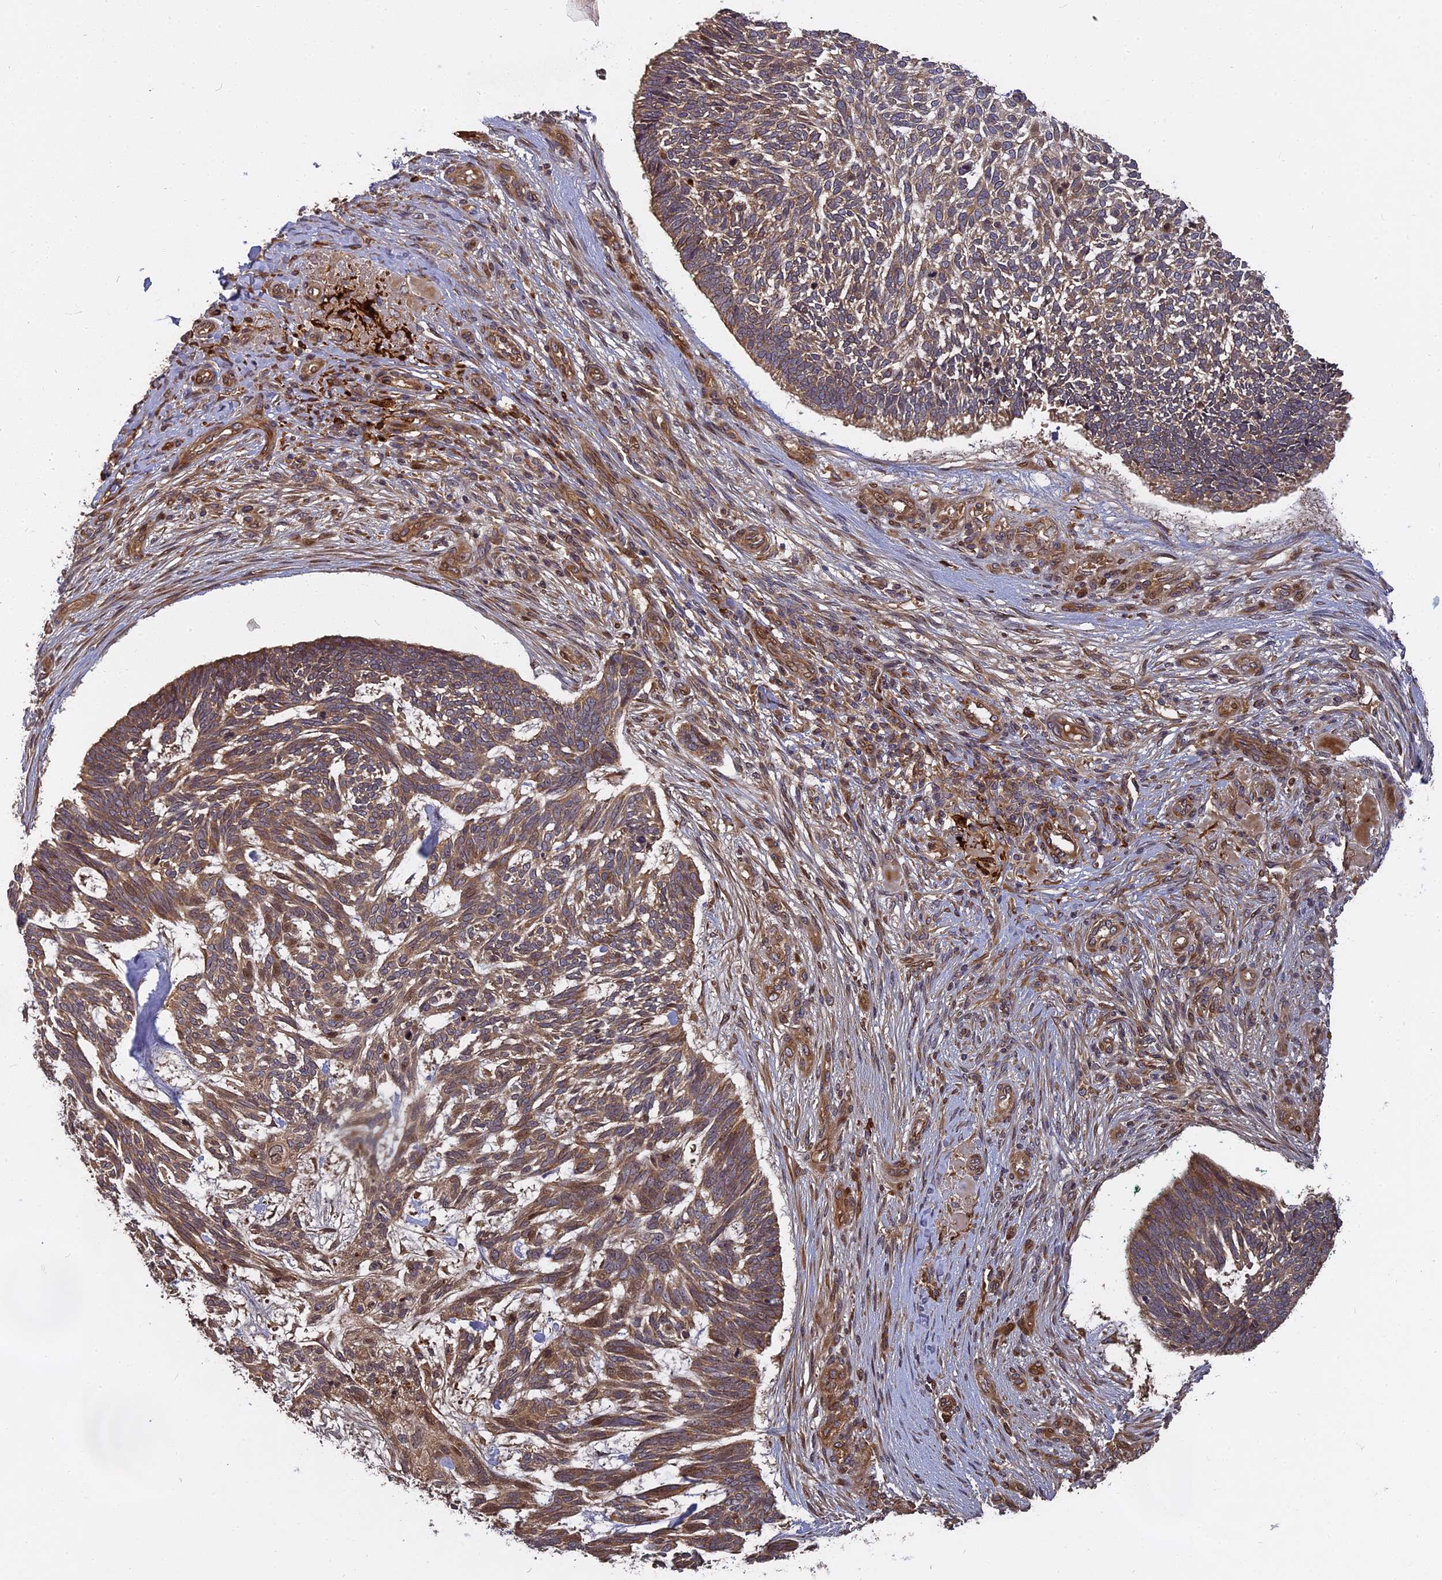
{"staining": {"intensity": "moderate", "quantity": "25%-75%", "location": "cytoplasmic/membranous,nuclear"}, "tissue": "skin cancer", "cell_type": "Tumor cells", "image_type": "cancer", "snomed": [{"axis": "morphology", "description": "Basal cell carcinoma"}, {"axis": "topography", "description": "Skin"}], "caption": "Protein staining demonstrates moderate cytoplasmic/membranous and nuclear expression in approximately 25%-75% of tumor cells in basal cell carcinoma (skin).", "gene": "TMUB2", "patient": {"sex": "male", "age": 88}}